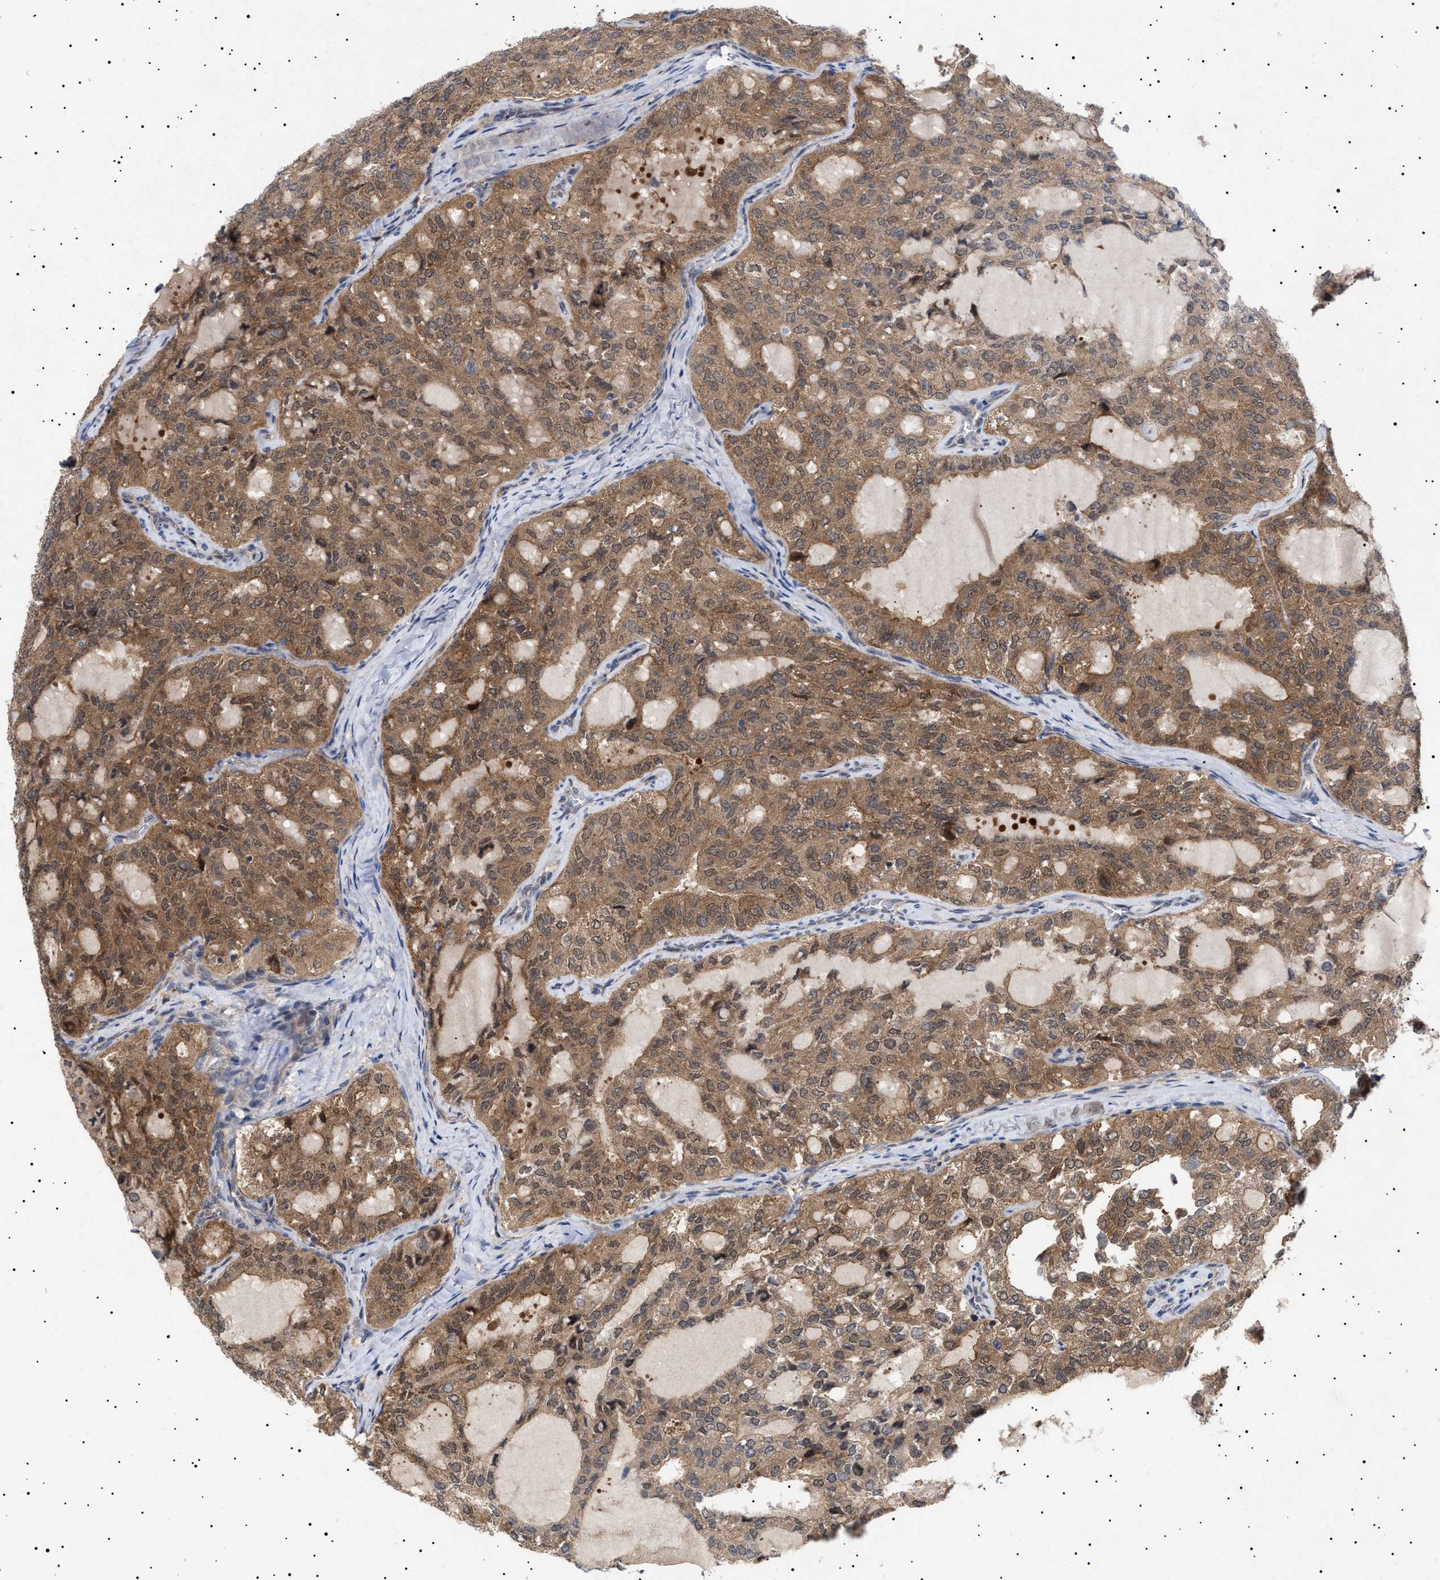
{"staining": {"intensity": "moderate", "quantity": ">75%", "location": "cytoplasmic/membranous"}, "tissue": "thyroid cancer", "cell_type": "Tumor cells", "image_type": "cancer", "snomed": [{"axis": "morphology", "description": "Follicular adenoma carcinoma, NOS"}, {"axis": "topography", "description": "Thyroid gland"}], "caption": "A histopathology image showing moderate cytoplasmic/membranous positivity in approximately >75% of tumor cells in follicular adenoma carcinoma (thyroid), as visualized by brown immunohistochemical staining.", "gene": "NPLOC4", "patient": {"sex": "male", "age": 75}}